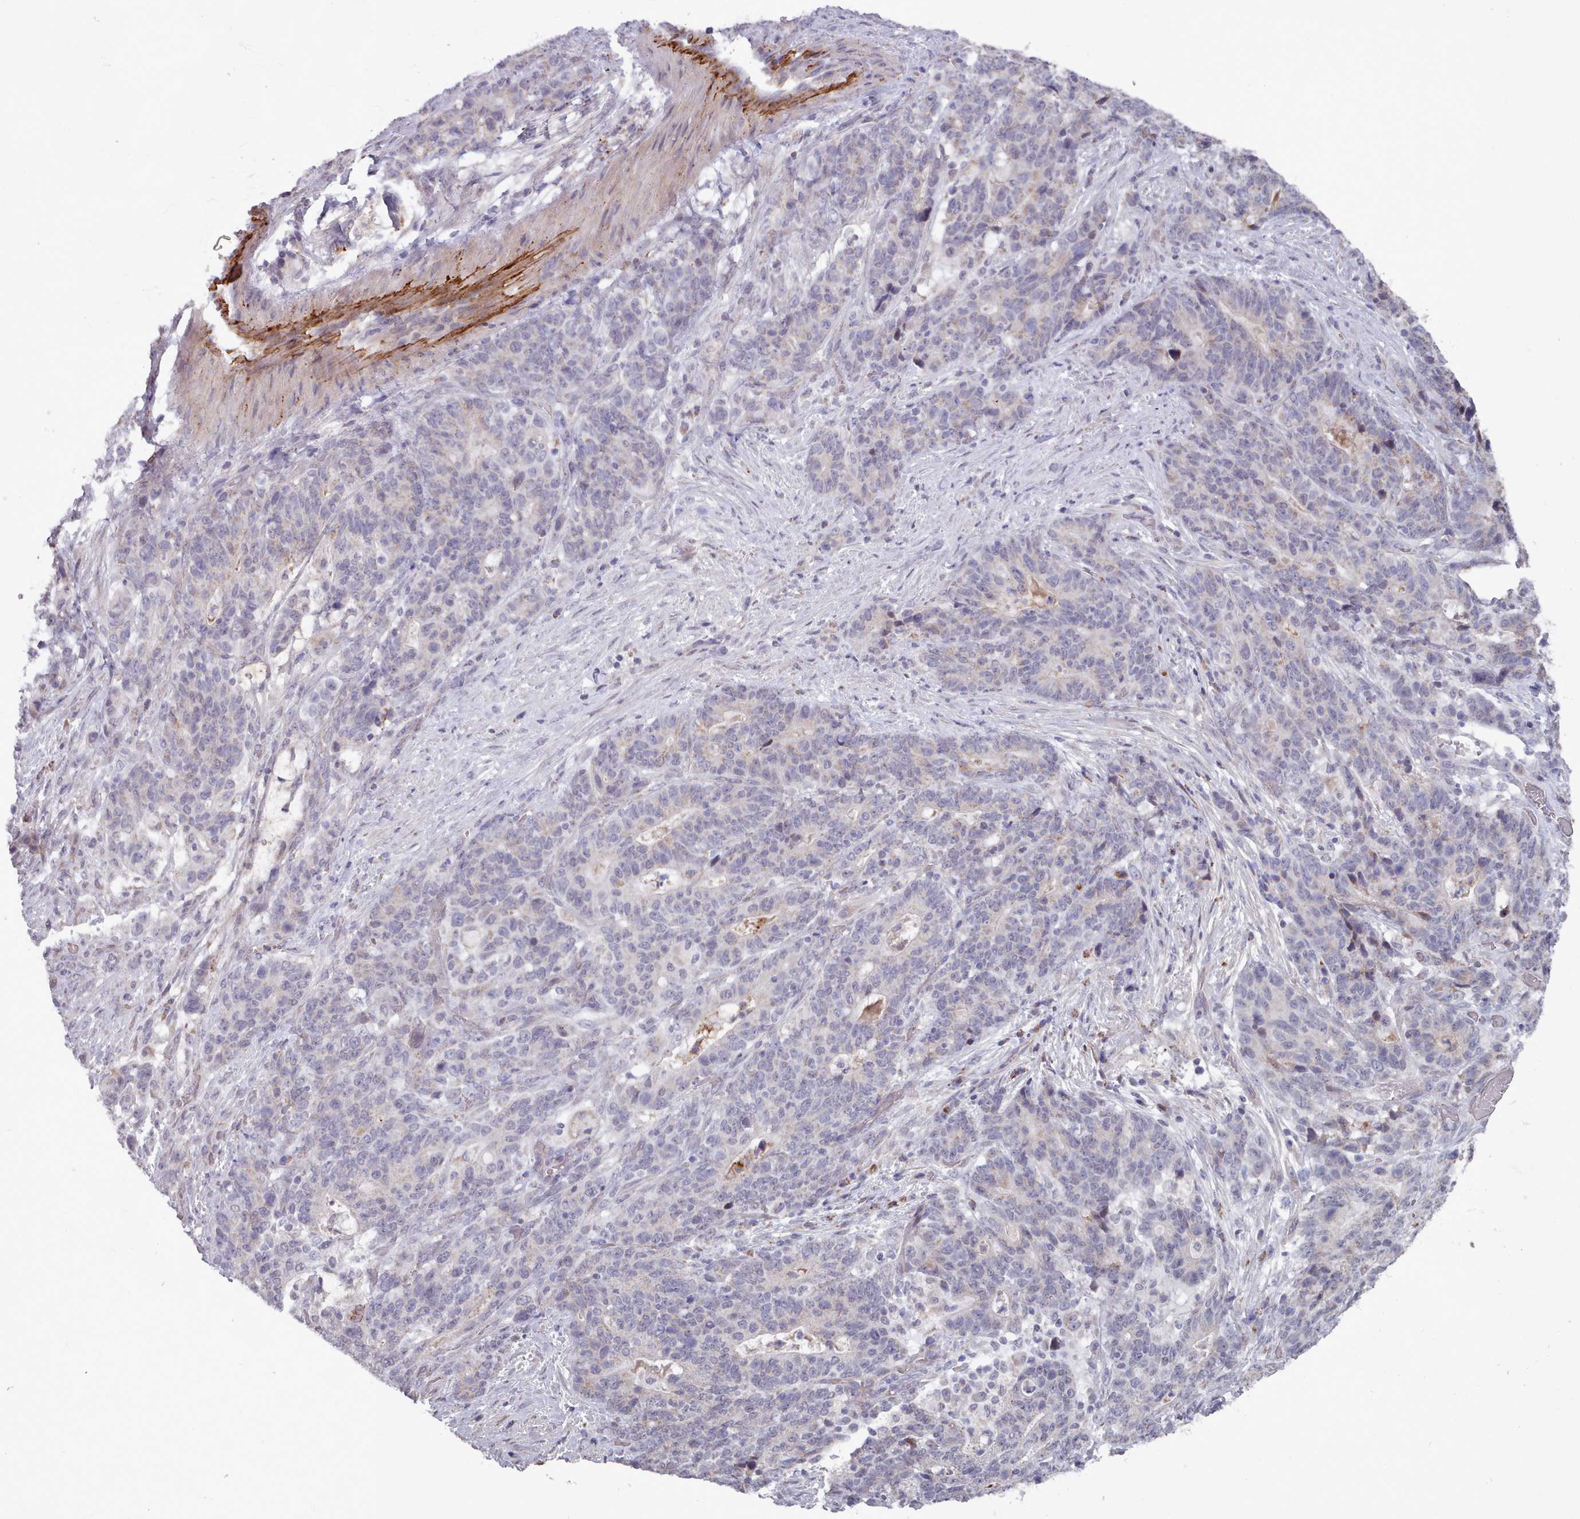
{"staining": {"intensity": "negative", "quantity": "none", "location": "none"}, "tissue": "stomach cancer", "cell_type": "Tumor cells", "image_type": "cancer", "snomed": [{"axis": "morphology", "description": "Normal tissue, NOS"}, {"axis": "morphology", "description": "Adenocarcinoma, NOS"}, {"axis": "topography", "description": "Stomach"}], "caption": "Image shows no significant protein expression in tumor cells of adenocarcinoma (stomach).", "gene": "TRARG1", "patient": {"sex": "female", "age": 64}}